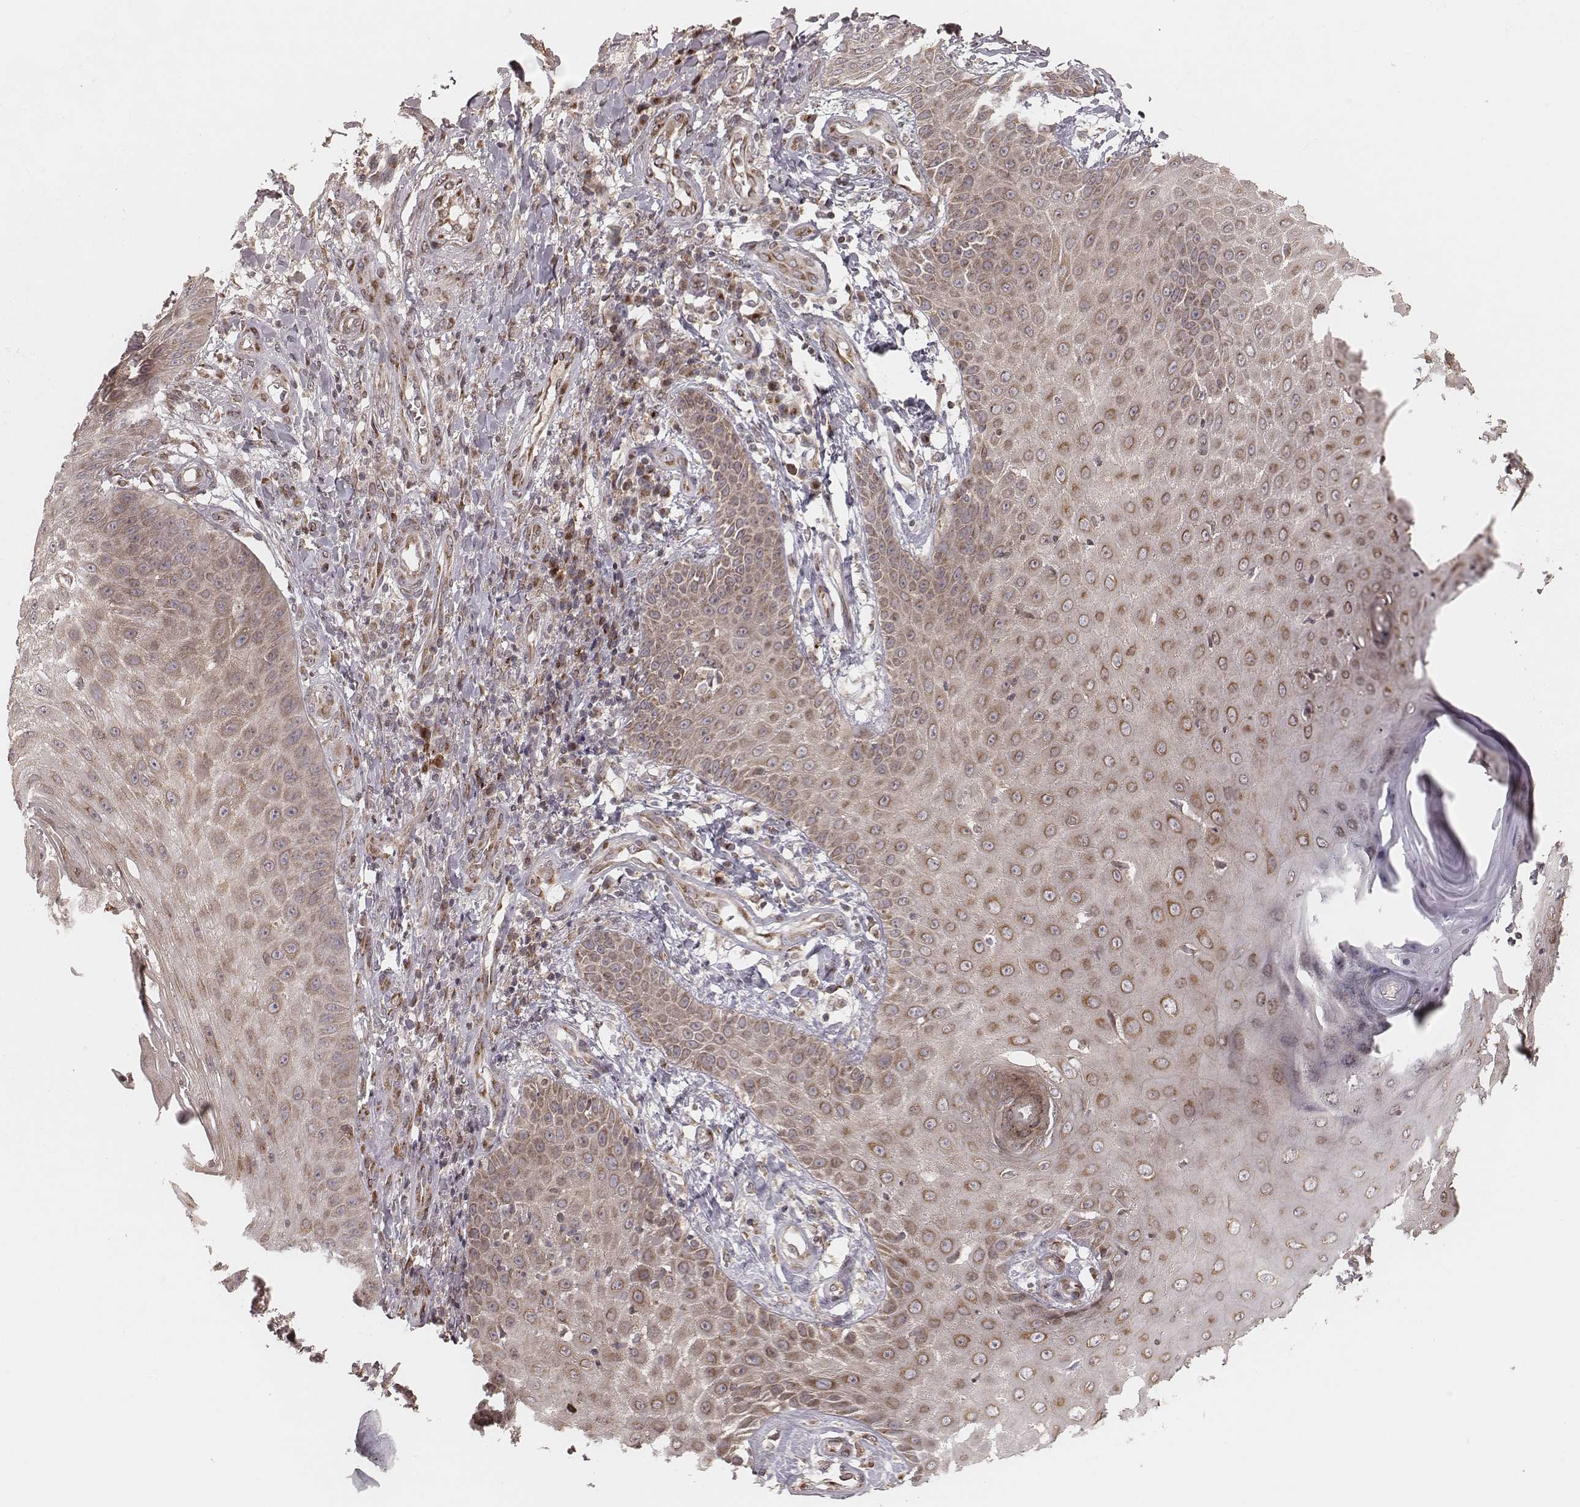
{"staining": {"intensity": "moderate", "quantity": ">75%", "location": "cytoplasmic/membranous"}, "tissue": "skin cancer", "cell_type": "Tumor cells", "image_type": "cancer", "snomed": [{"axis": "morphology", "description": "Squamous cell carcinoma, NOS"}, {"axis": "topography", "description": "Skin"}], "caption": "This is an image of IHC staining of skin cancer, which shows moderate positivity in the cytoplasmic/membranous of tumor cells.", "gene": "MYO19", "patient": {"sex": "male", "age": 70}}